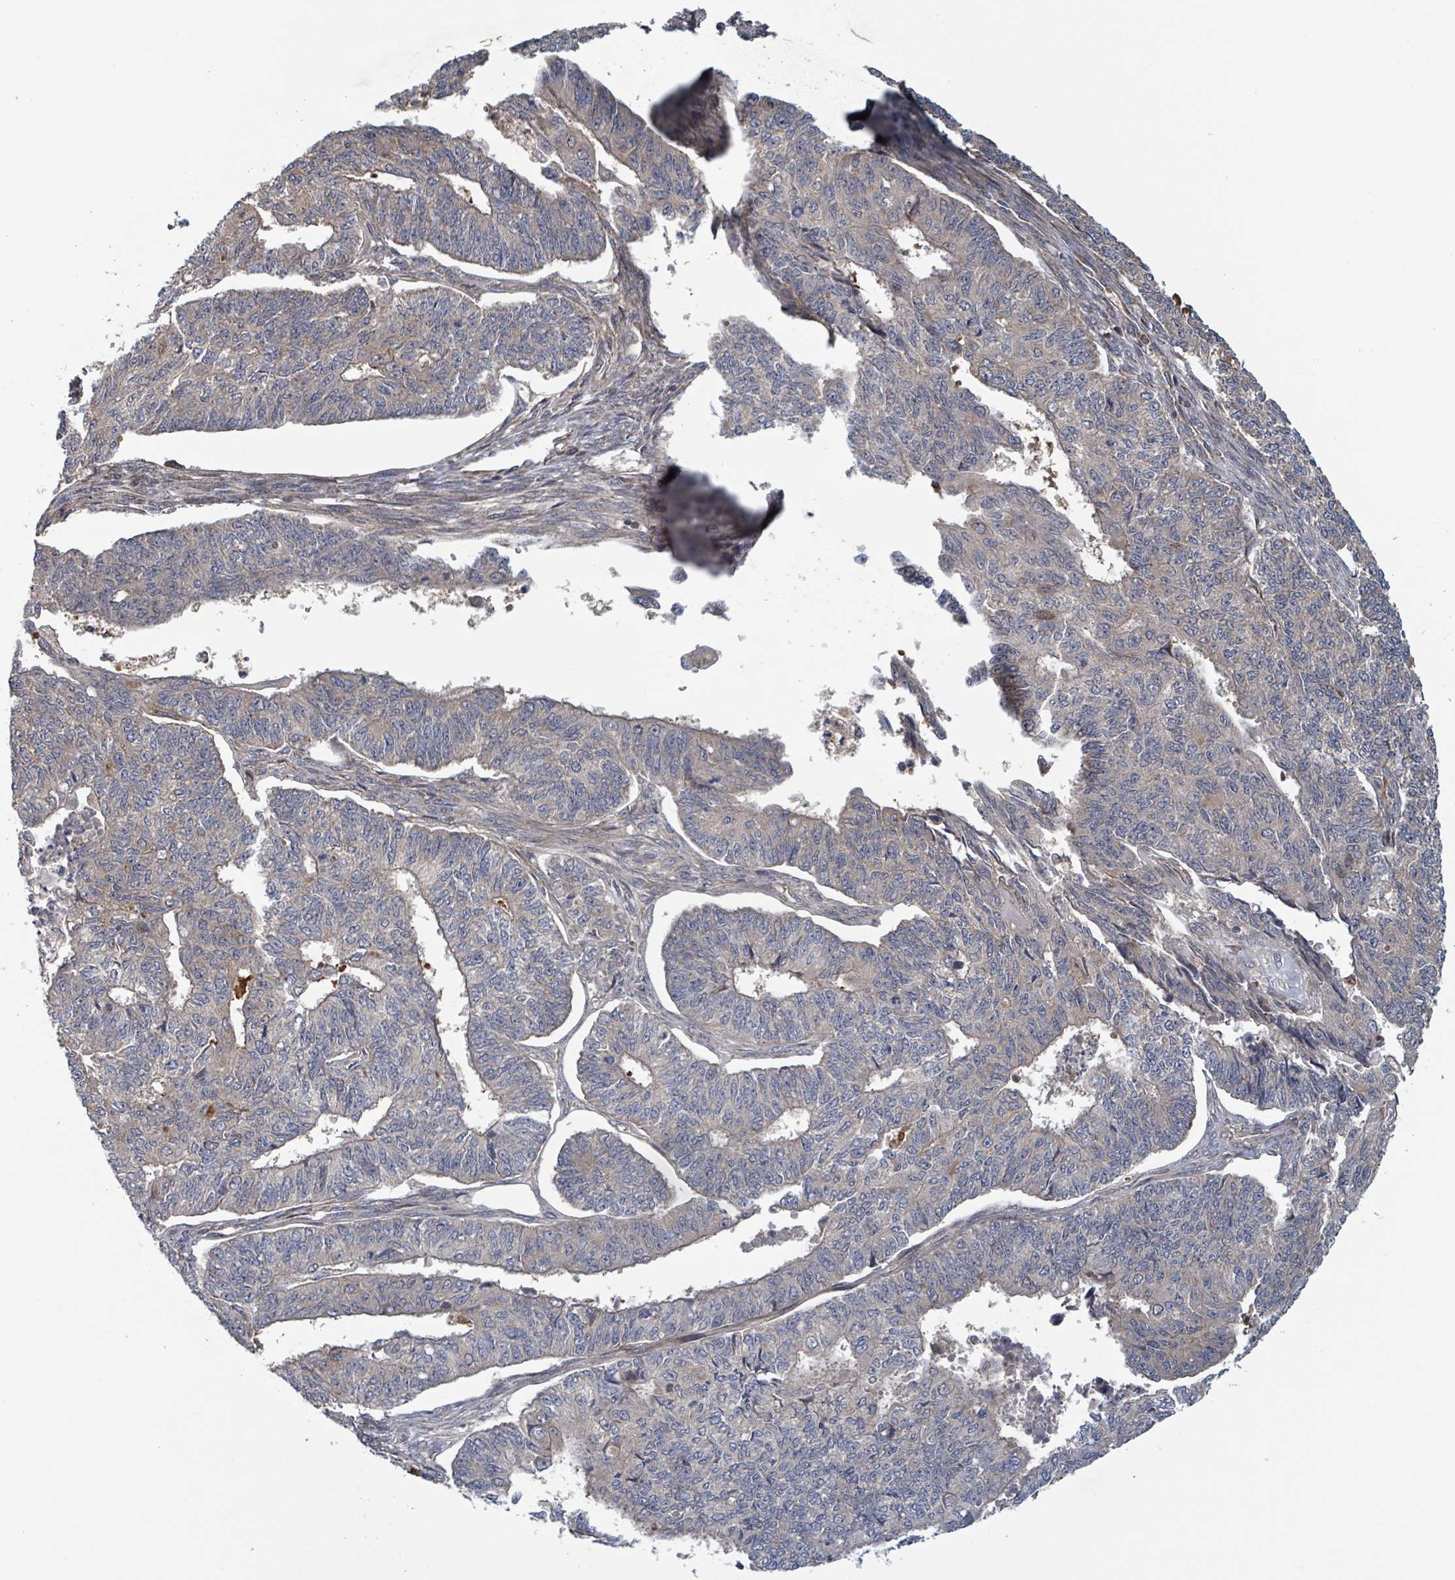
{"staining": {"intensity": "weak", "quantity": "<25%", "location": "cytoplasmic/membranous"}, "tissue": "endometrial cancer", "cell_type": "Tumor cells", "image_type": "cancer", "snomed": [{"axis": "morphology", "description": "Adenocarcinoma, NOS"}, {"axis": "topography", "description": "Endometrium"}], "caption": "Immunohistochemistry image of neoplastic tissue: human adenocarcinoma (endometrial) stained with DAB displays no significant protein positivity in tumor cells. (DAB (3,3'-diaminobenzidine) immunohistochemistry, high magnification).", "gene": "HIVEP1", "patient": {"sex": "female", "age": 32}}